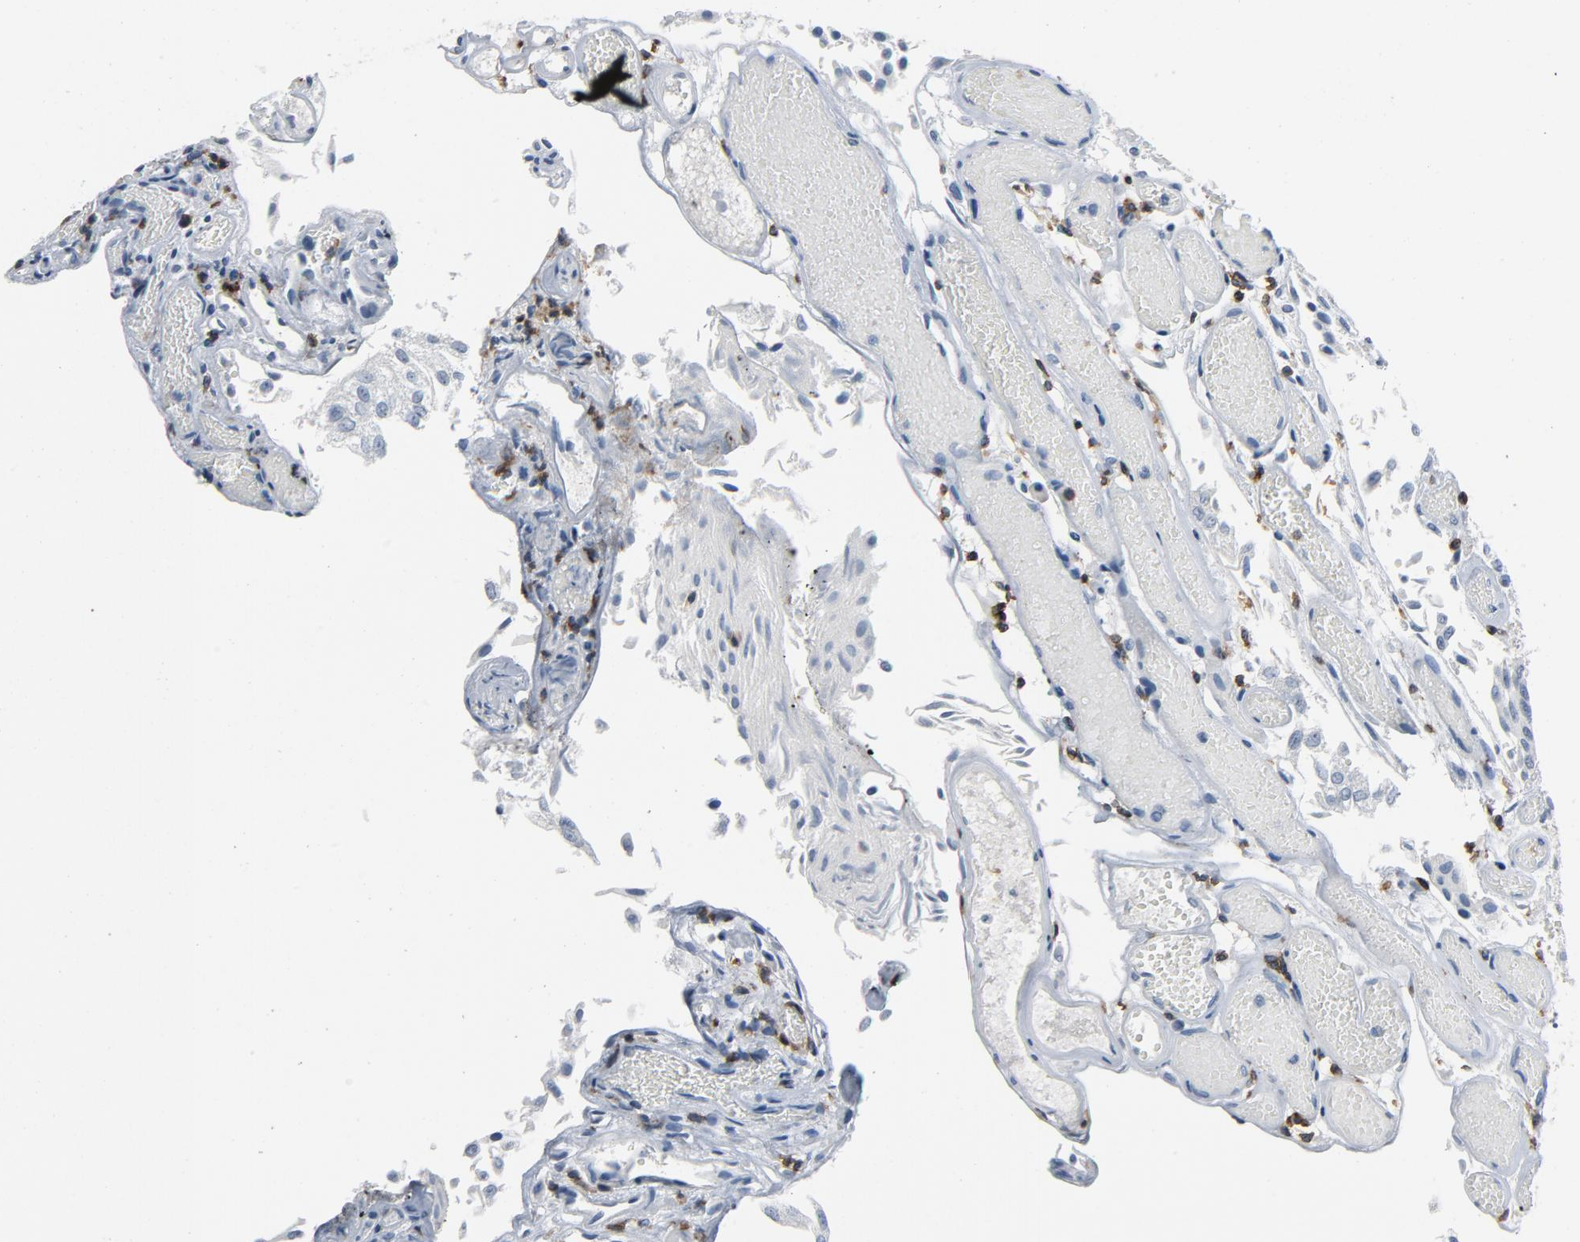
{"staining": {"intensity": "negative", "quantity": "none", "location": "none"}, "tissue": "urothelial cancer", "cell_type": "Tumor cells", "image_type": "cancer", "snomed": [{"axis": "morphology", "description": "Urothelial carcinoma, Low grade"}, {"axis": "topography", "description": "Urinary bladder"}], "caption": "Immunohistochemical staining of human urothelial carcinoma (low-grade) demonstrates no significant expression in tumor cells. Nuclei are stained in blue.", "gene": "LCK", "patient": {"sex": "male", "age": 86}}